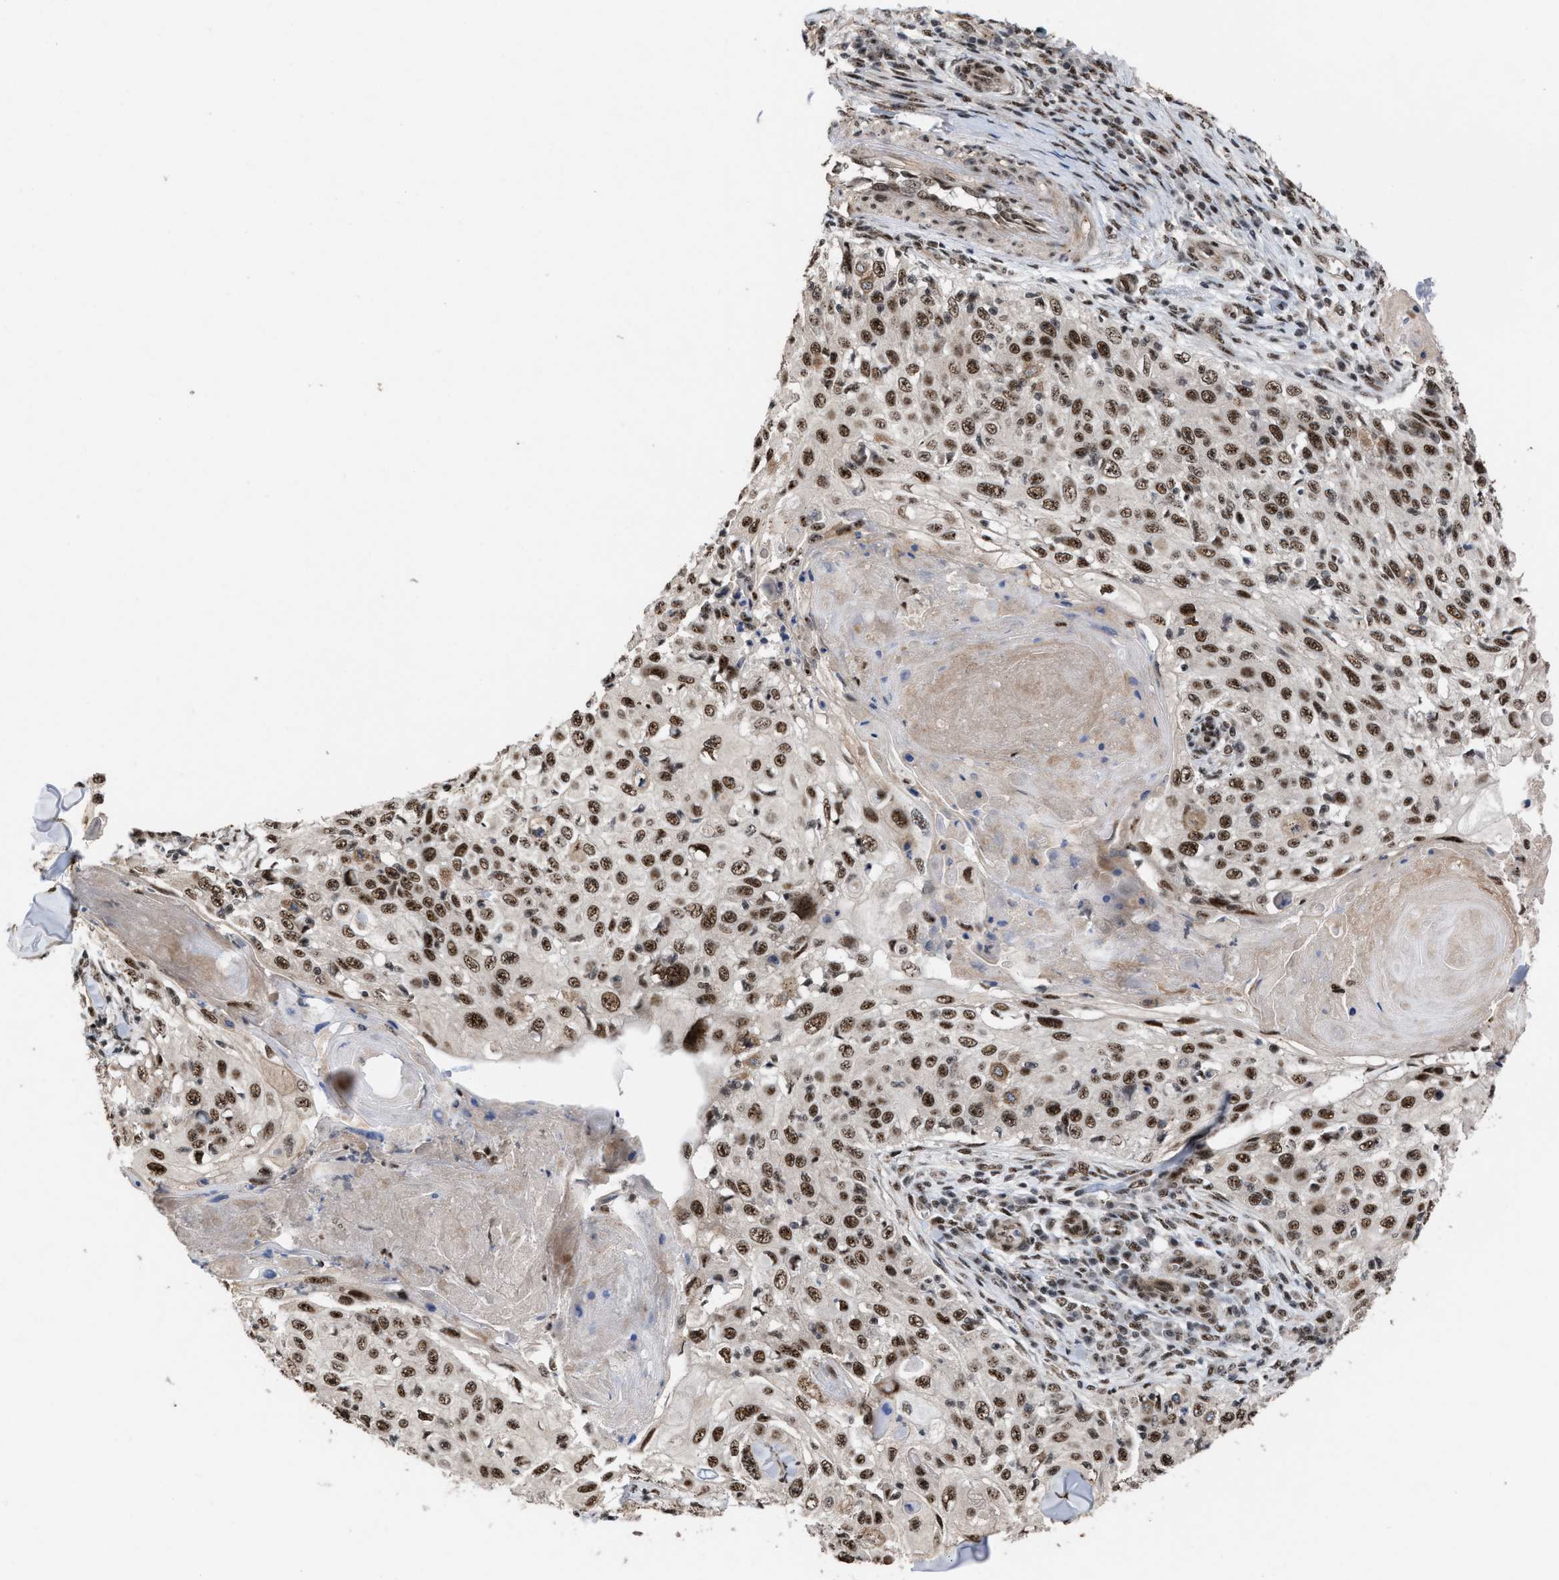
{"staining": {"intensity": "strong", "quantity": ">75%", "location": "nuclear"}, "tissue": "skin cancer", "cell_type": "Tumor cells", "image_type": "cancer", "snomed": [{"axis": "morphology", "description": "Squamous cell carcinoma, NOS"}, {"axis": "topography", "description": "Skin"}], "caption": "A brown stain highlights strong nuclear expression of a protein in human skin cancer (squamous cell carcinoma) tumor cells.", "gene": "EIF4A3", "patient": {"sex": "male", "age": 86}}